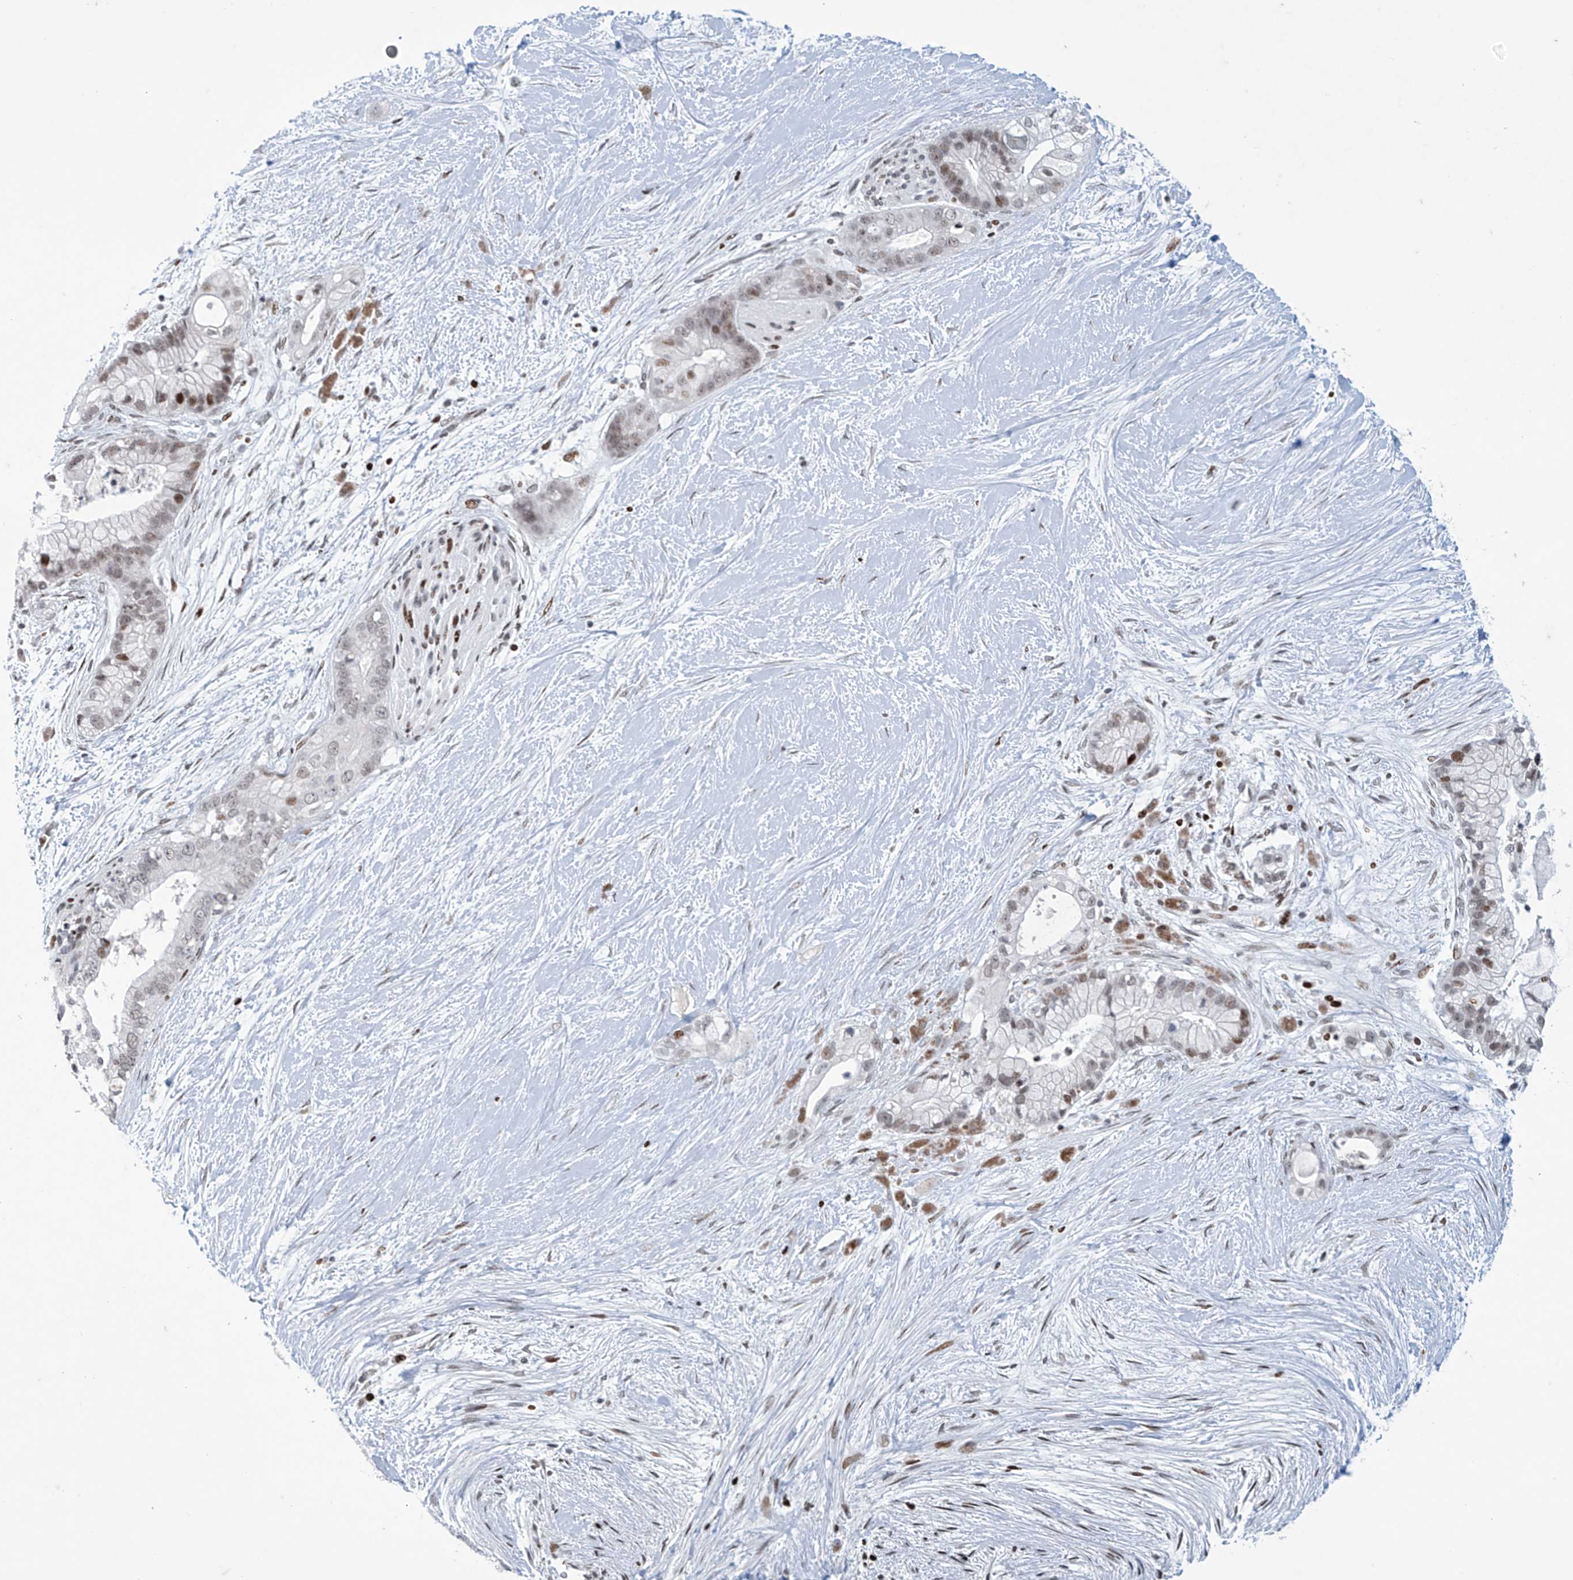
{"staining": {"intensity": "moderate", "quantity": ">75%", "location": "nuclear"}, "tissue": "pancreatic cancer", "cell_type": "Tumor cells", "image_type": "cancer", "snomed": [{"axis": "morphology", "description": "Adenocarcinoma, NOS"}, {"axis": "topography", "description": "Pancreas"}], "caption": "This micrograph exhibits pancreatic cancer stained with immunohistochemistry (IHC) to label a protein in brown. The nuclear of tumor cells show moderate positivity for the protein. Nuclei are counter-stained blue.", "gene": "RFX7", "patient": {"sex": "male", "age": 53}}